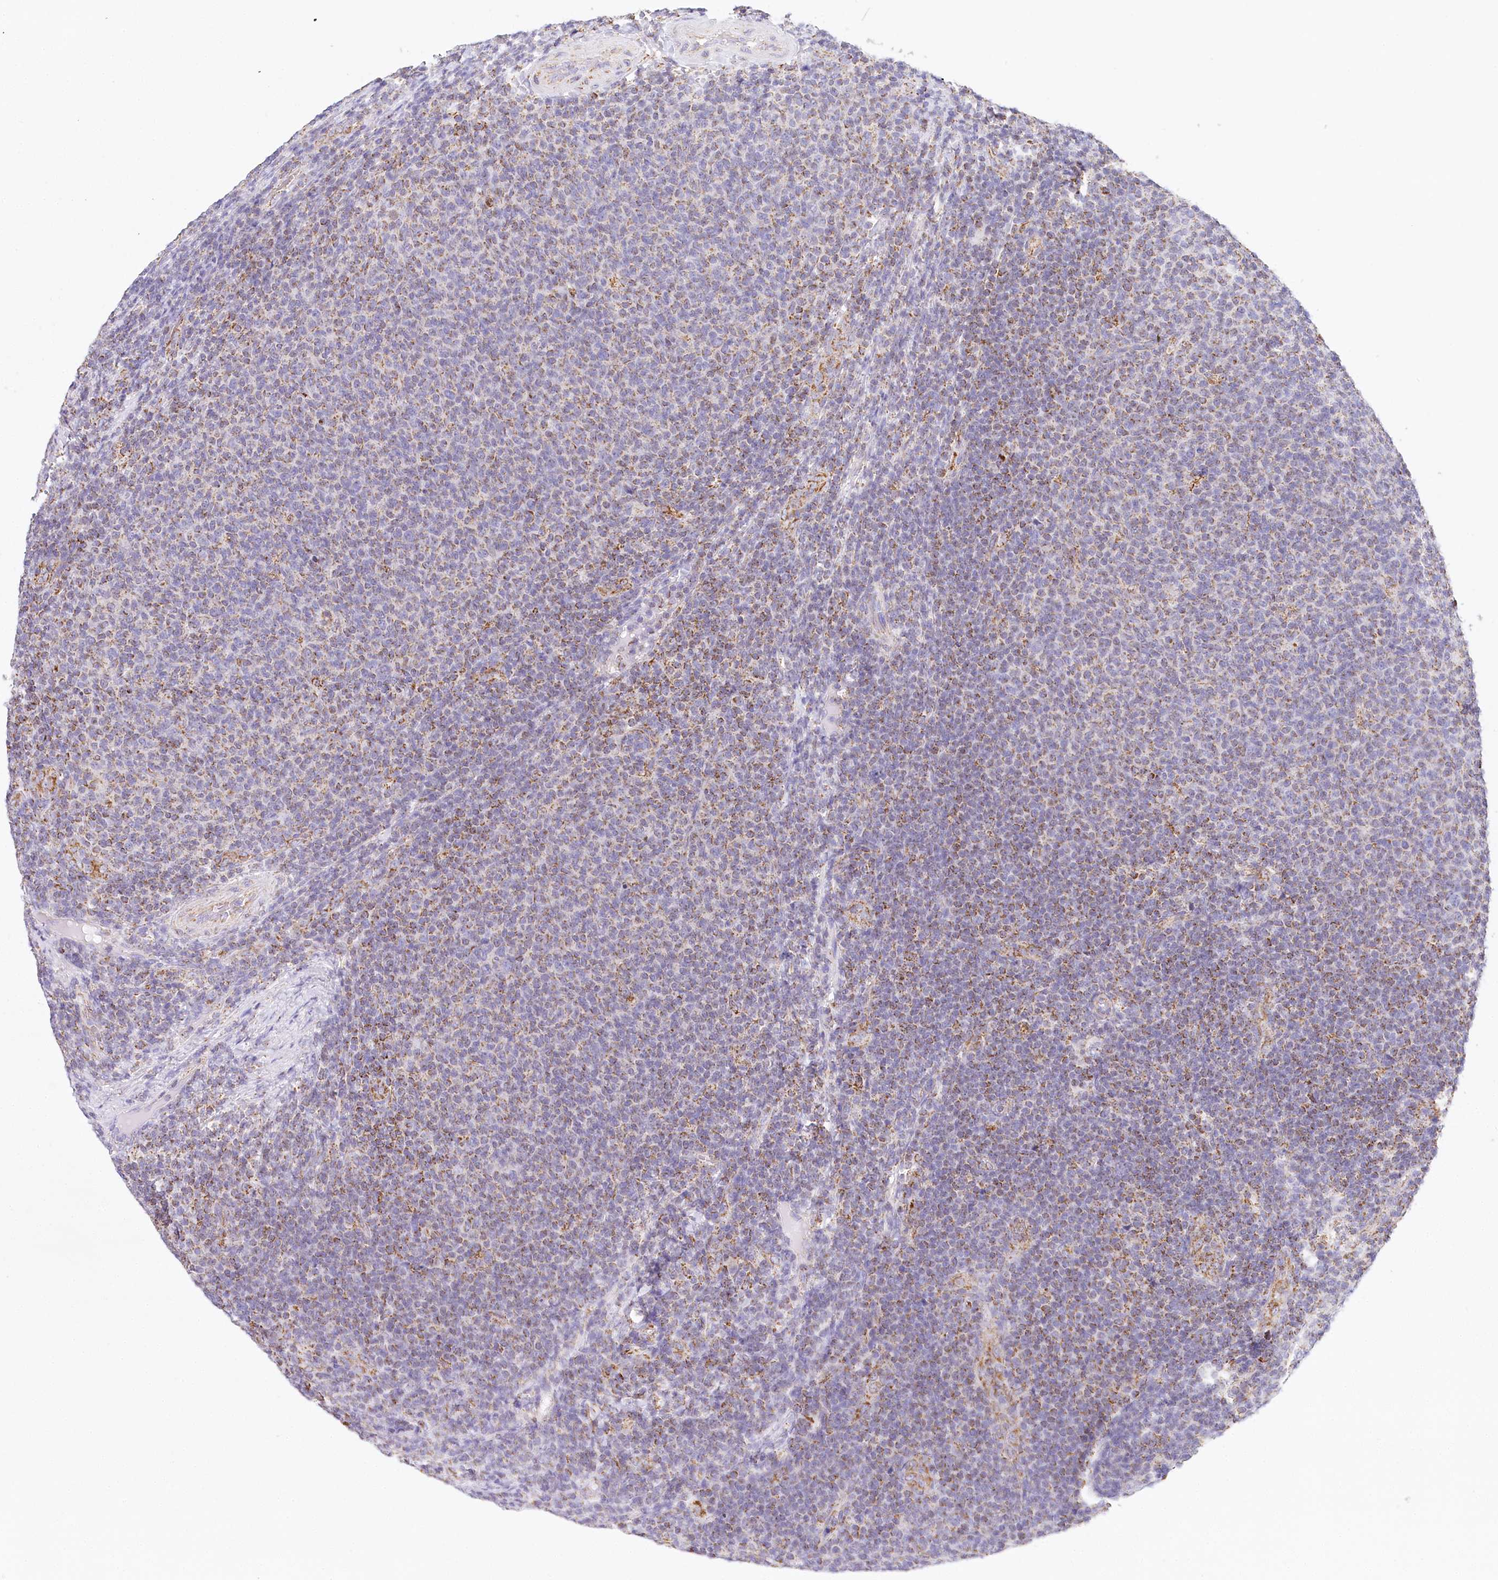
{"staining": {"intensity": "moderate", "quantity": "25%-75%", "location": "cytoplasmic/membranous"}, "tissue": "lymphoma", "cell_type": "Tumor cells", "image_type": "cancer", "snomed": [{"axis": "morphology", "description": "Malignant lymphoma, non-Hodgkin's type, Low grade"}, {"axis": "topography", "description": "Lymph node"}], "caption": "IHC image of malignant lymphoma, non-Hodgkin's type (low-grade) stained for a protein (brown), which exhibits medium levels of moderate cytoplasmic/membranous expression in approximately 25%-75% of tumor cells.", "gene": "LSS", "patient": {"sex": "male", "age": 66}}